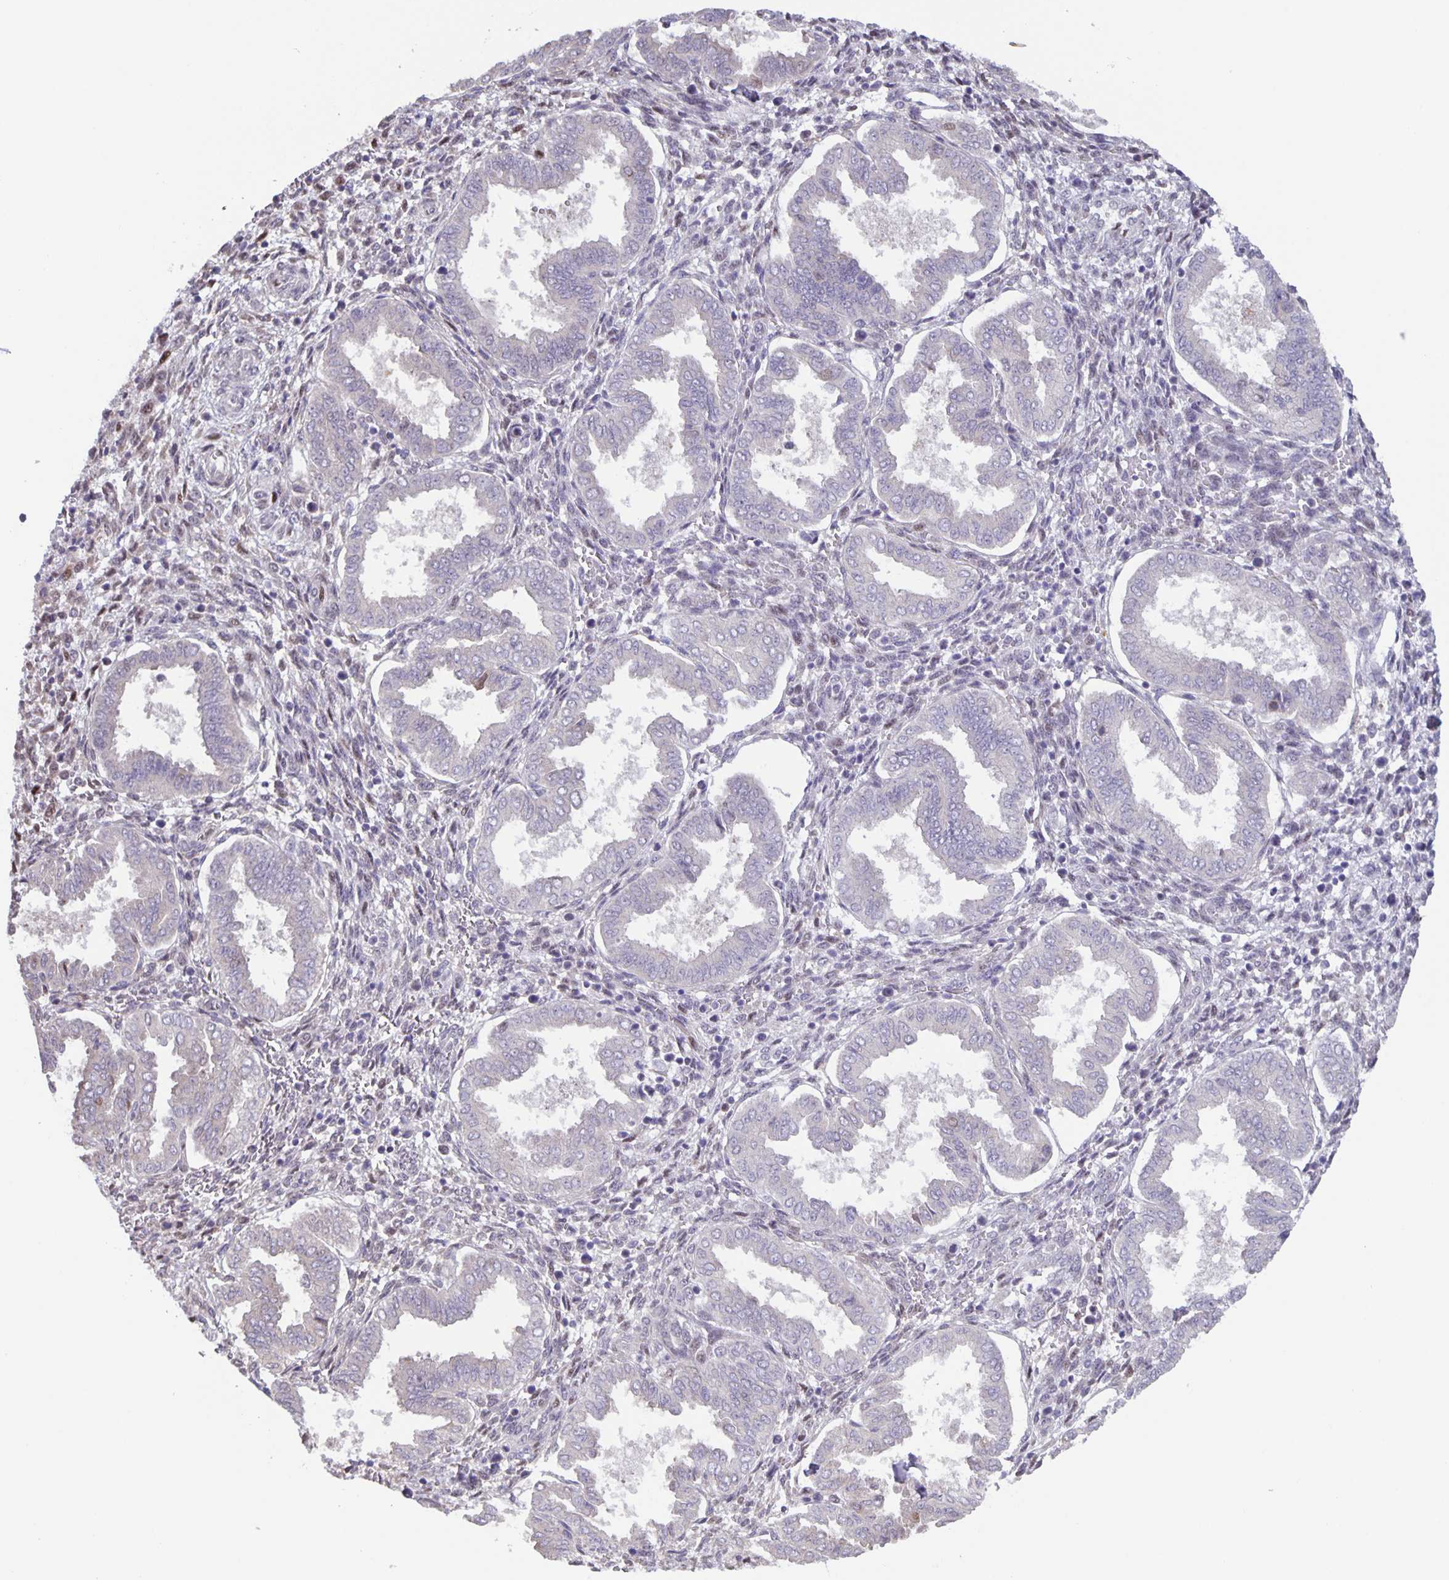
{"staining": {"intensity": "negative", "quantity": "none", "location": "none"}, "tissue": "endometrium", "cell_type": "Cells in endometrial stroma", "image_type": "normal", "snomed": [{"axis": "morphology", "description": "Normal tissue, NOS"}, {"axis": "topography", "description": "Endometrium"}], "caption": "A high-resolution photomicrograph shows IHC staining of normal endometrium, which shows no significant expression in cells in endometrial stroma.", "gene": "MAPK12", "patient": {"sex": "female", "age": 24}}